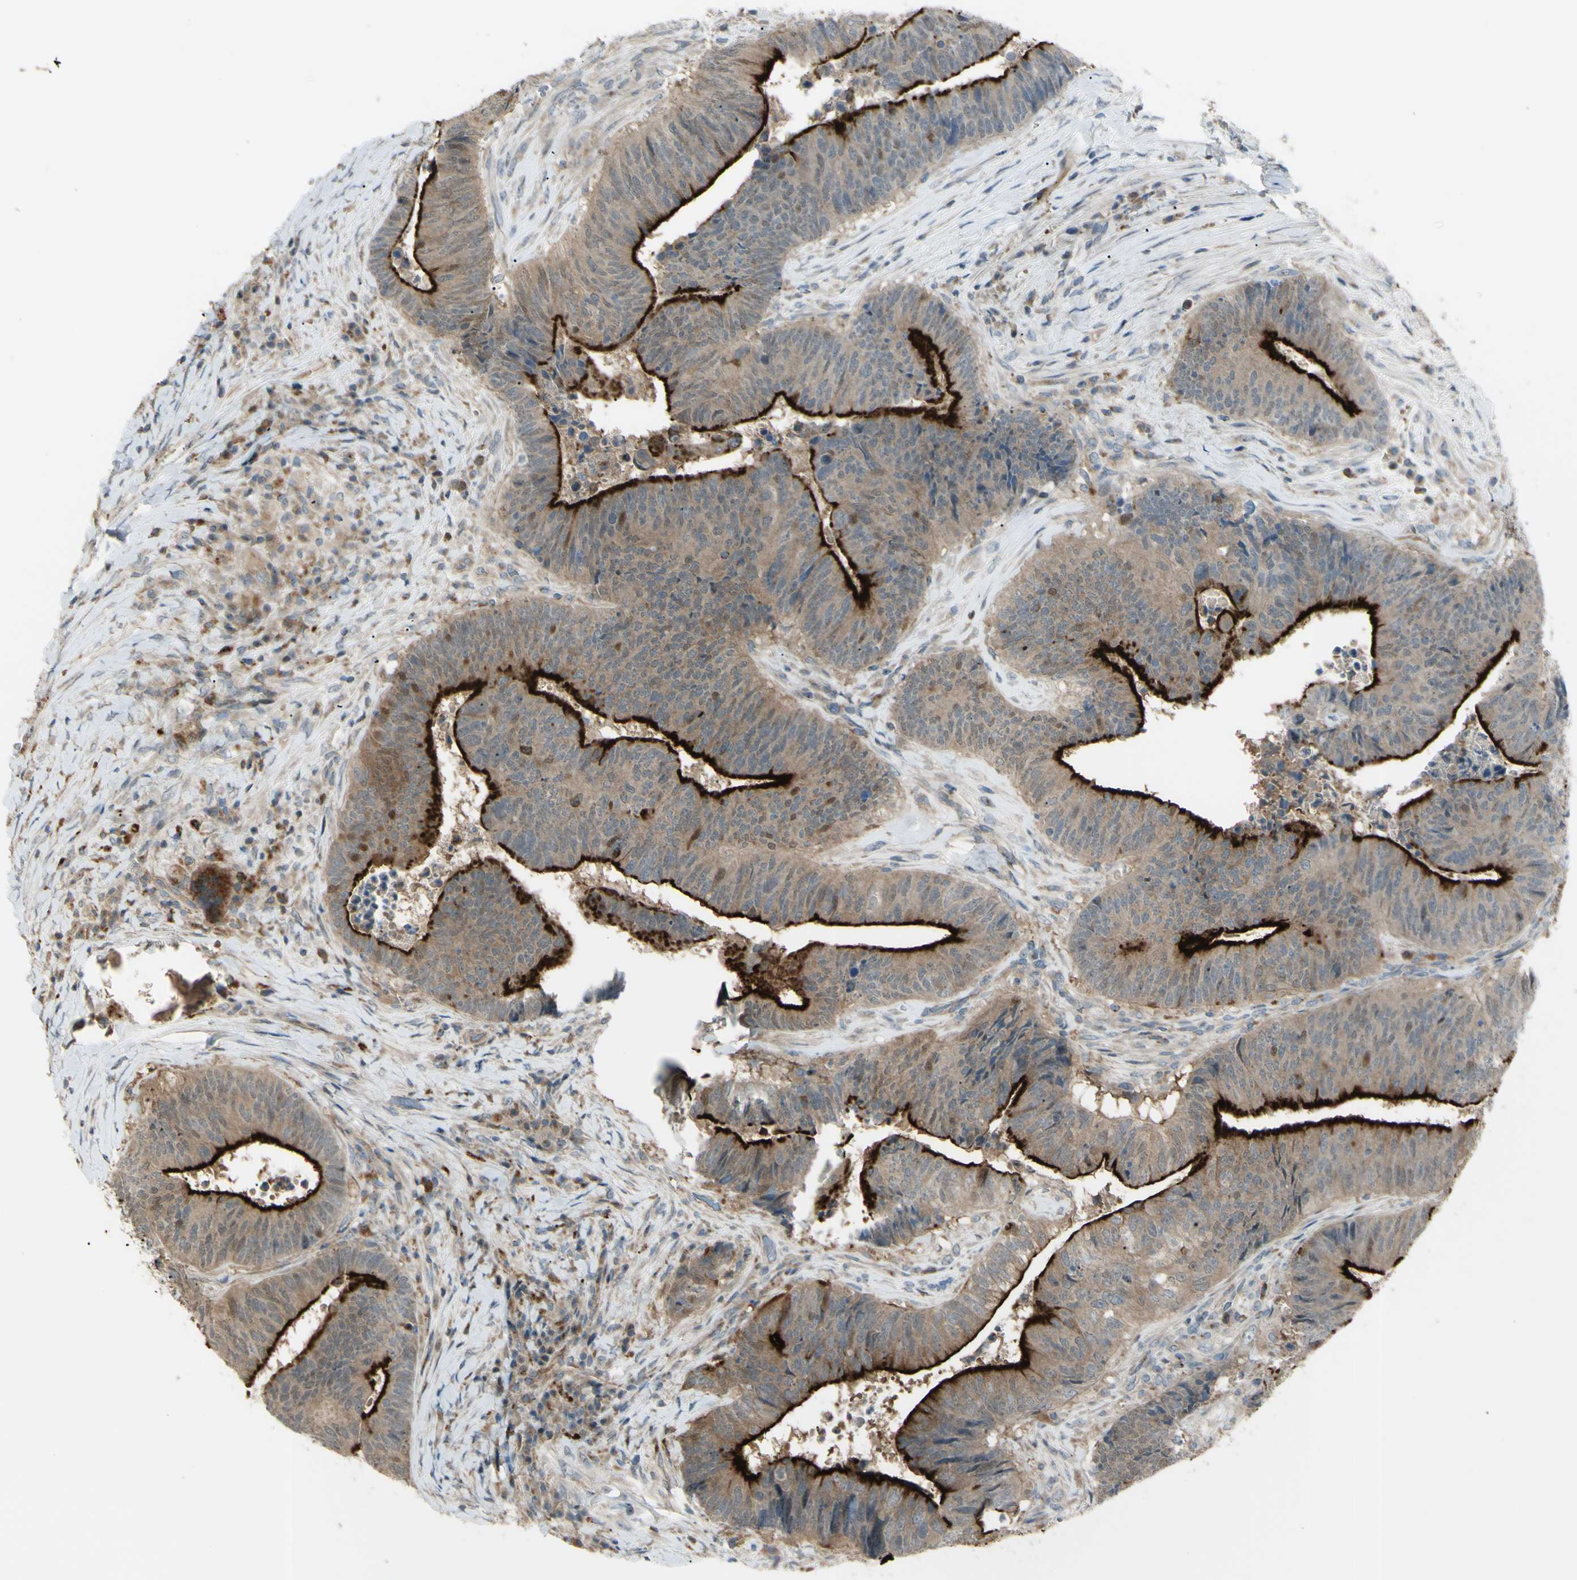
{"staining": {"intensity": "strong", "quantity": "25%-75%", "location": "cytoplasmic/membranous"}, "tissue": "colorectal cancer", "cell_type": "Tumor cells", "image_type": "cancer", "snomed": [{"axis": "morphology", "description": "Adenocarcinoma, NOS"}, {"axis": "topography", "description": "Rectum"}], "caption": "Immunohistochemistry (IHC) photomicrograph of neoplastic tissue: colorectal cancer (adenocarcinoma) stained using IHC demonstrates high levels of strong protein expression localized specifically in the cytoplasmic/membranous of tumor cells, appearing as a cytoplasmic/membranous brown color.", "gene": "LMTK2", "patient": {"sex": "male", "age": 72}}